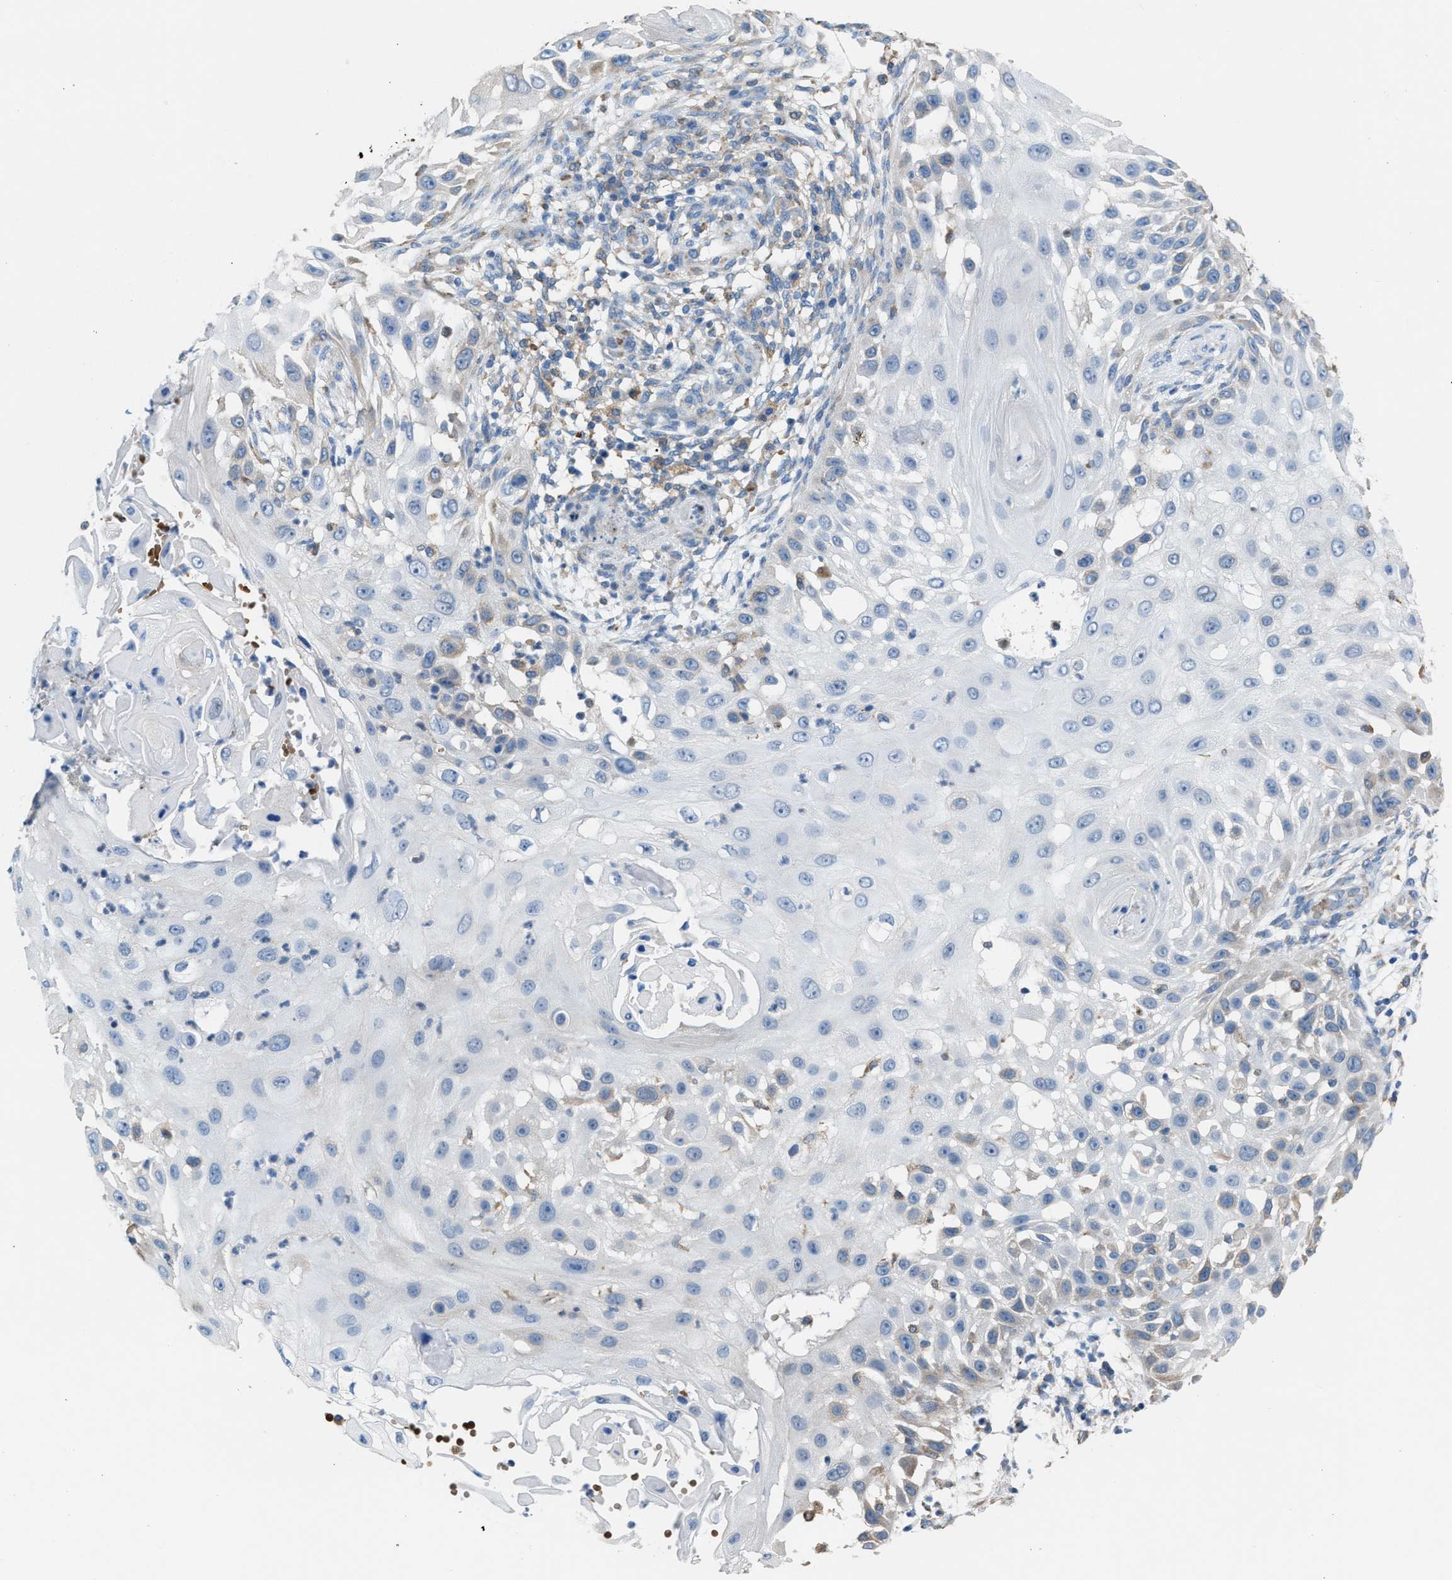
{"staining": {"intensity": "negative", "quantity": "none", "location": "none"}, "tissue": "skin cancer", "cell_type": "Tumor cells", "image_type": "cancer", "snomed": [{"axis": "morphology", "description": "Squamous cell carcinoma, NOS"}, {"axis": "topography", "description": "Skin"}], "caption": "IHC histopathology image of human skin cancer (squamous cell carcinoma) stained for a protein (brown), which reveals no positivity in tumor cells.", "gene": "CA3", "patient": {"sex": "female", "age": 44}}